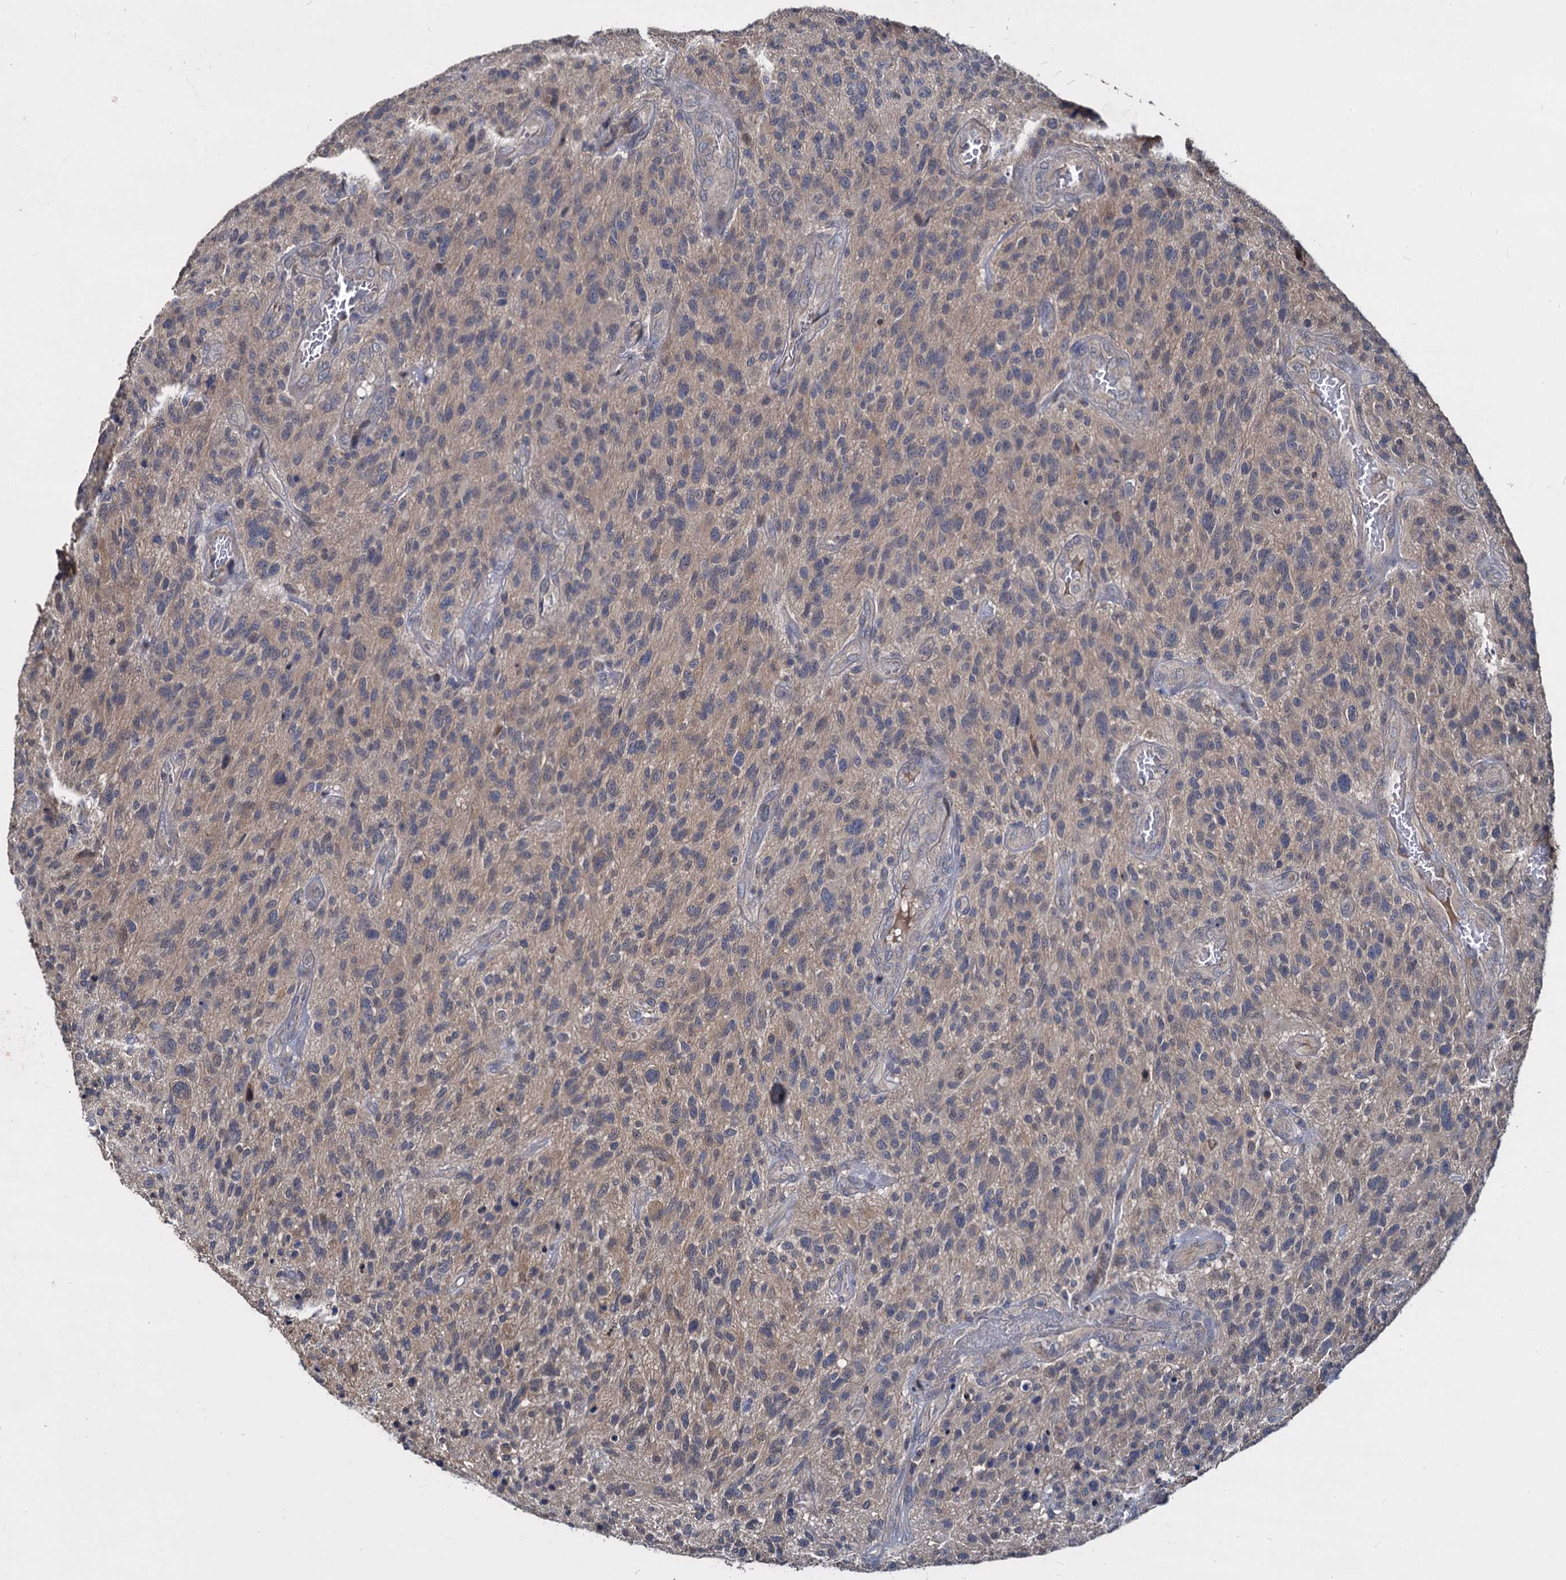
{"staining": {"intensity": "weak", "quantity": "<25%", "location": "cytoplasmic/membranous"}, "tissue": "glioma", "cell_type": "Tumor cells", "image_type": "cancer", "snomed": [{"axis": "morphology", "description": "Glioma, malignant, High grade"}, {"axis": "topography", "description": "Brain"}], "caption": "Immunohistochemistry (IHC) histopathology image of malignant glioma (high-grade) stained for a protein (brown), which demonstrates no positivity in tumor cells.", "gene": "CCDC184", "patient": {"sex": "male", "age": 47}}